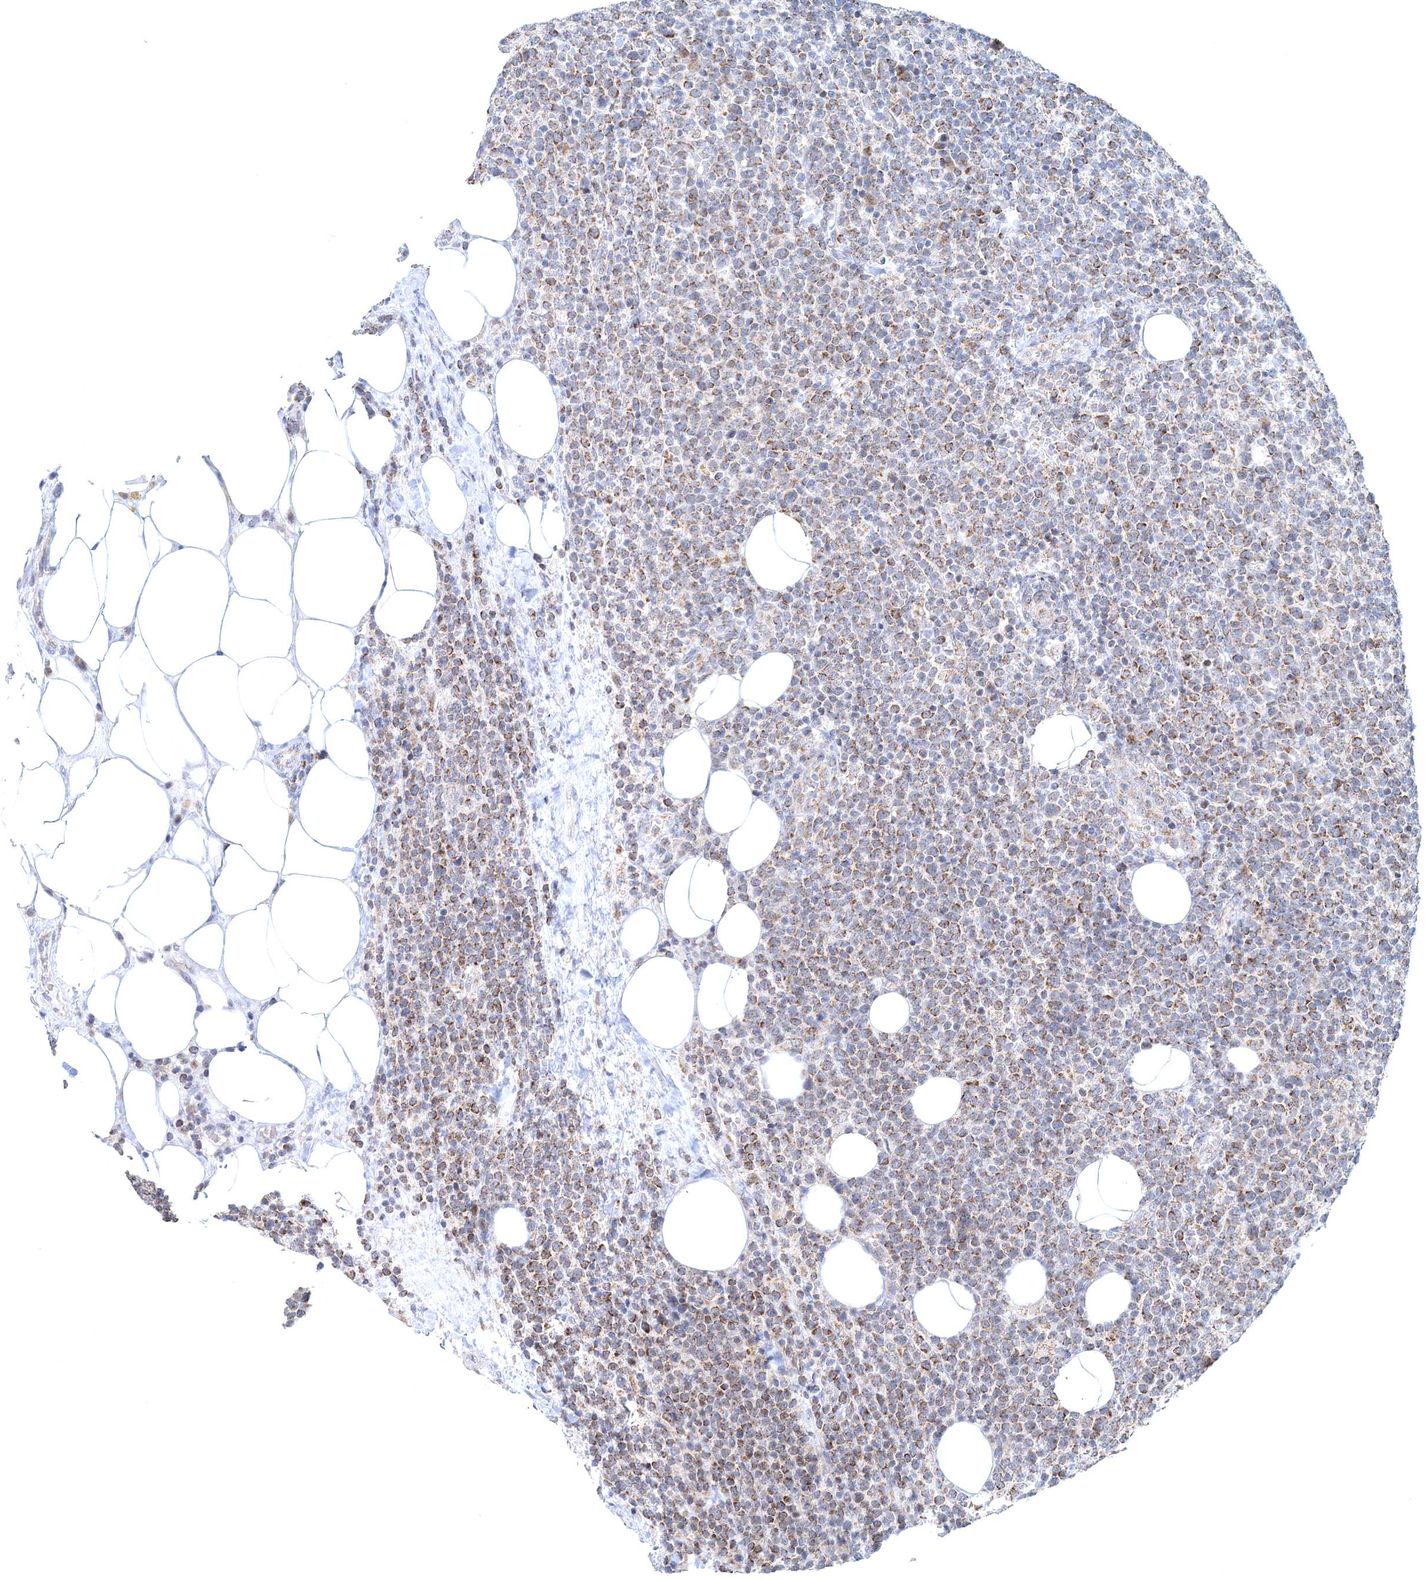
{"staining": {"intensity": "moderate", "quantity": ">75%", "location": "cytoplasmic/membranous"}, "tissue": "lymphoma", "cell_type": "Tumor cells", "image_type": "cancer", "snomed": [{"axis": "morphology", "description": "Malignant lymphoma, non-Hodgkin's type, High grade"}, {"axis": "topography", "description": "Lymph node"}], "caption": "This photomicrograph displays malignant lymphoma, non-Hodgkin's type (high-grade) stained with immunohistochemistry to label a protein in brown. The cytoplasmic/membranous of tumor cells show moderate positivity for the protein. Nuclei are counter-stained blue.", "gene": "RNF150", "patient": {"sex": "male", "age": 61}}